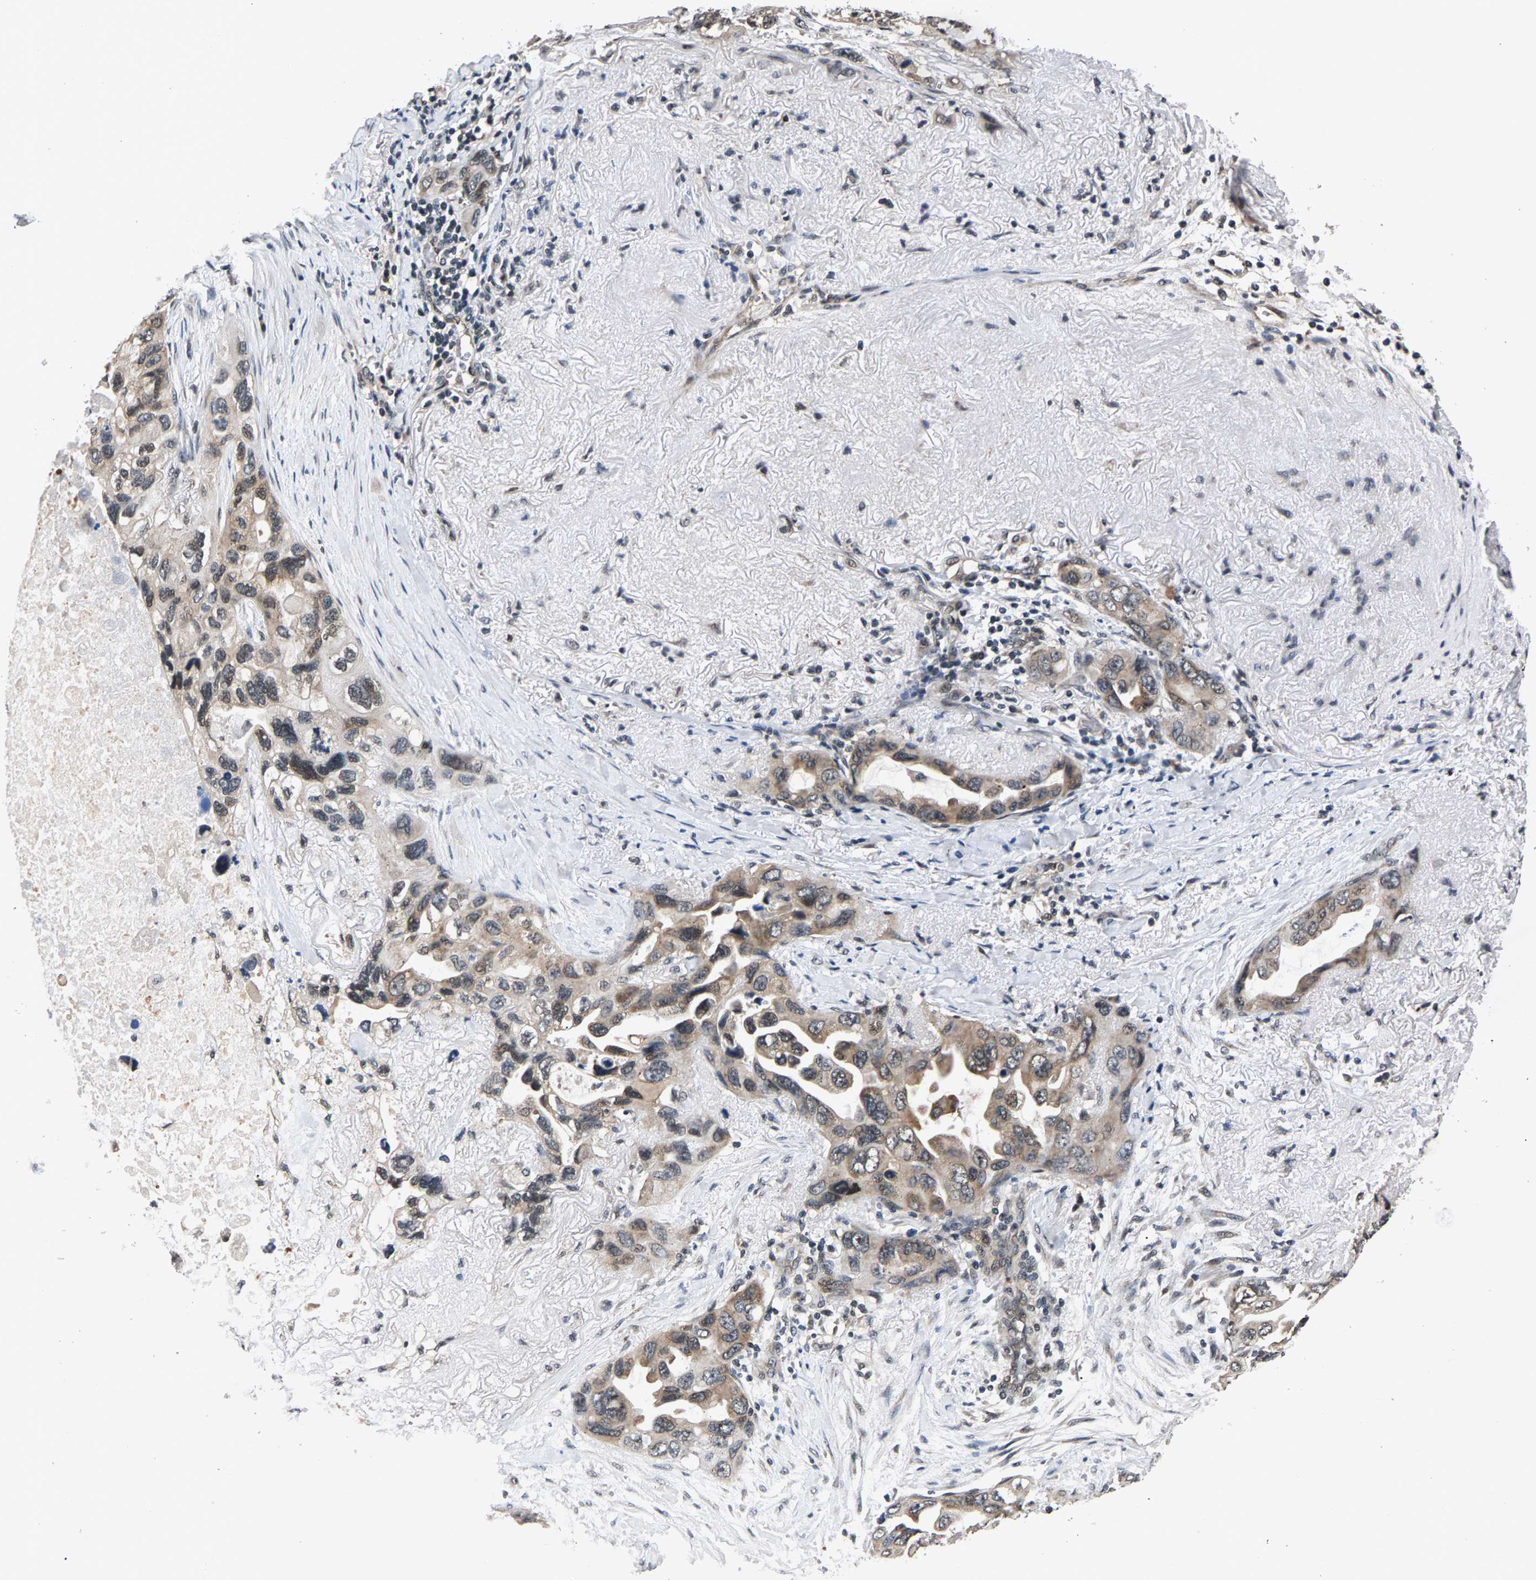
{"staining": {"intensity": "moderate", "quantity": ">75%", "location": "cytoplasmic/membranous,nuclear"}, "tissue": "lung cancer", "cell_type": "Tumor cells", "image_type": "cancer", "snomed": [{"axis": "morphology", "description": "Squamous cell carcinoma, NOS"}, {"axis": "topography", "description": "Lung"}], "caption": "Lung cancer tissue displays moderate cytoplasmic/membranous and nuclear staining in approximately >75% of tumor cells", "gene": "RBM33", "patient": {"sex": "female", "age": 73}}